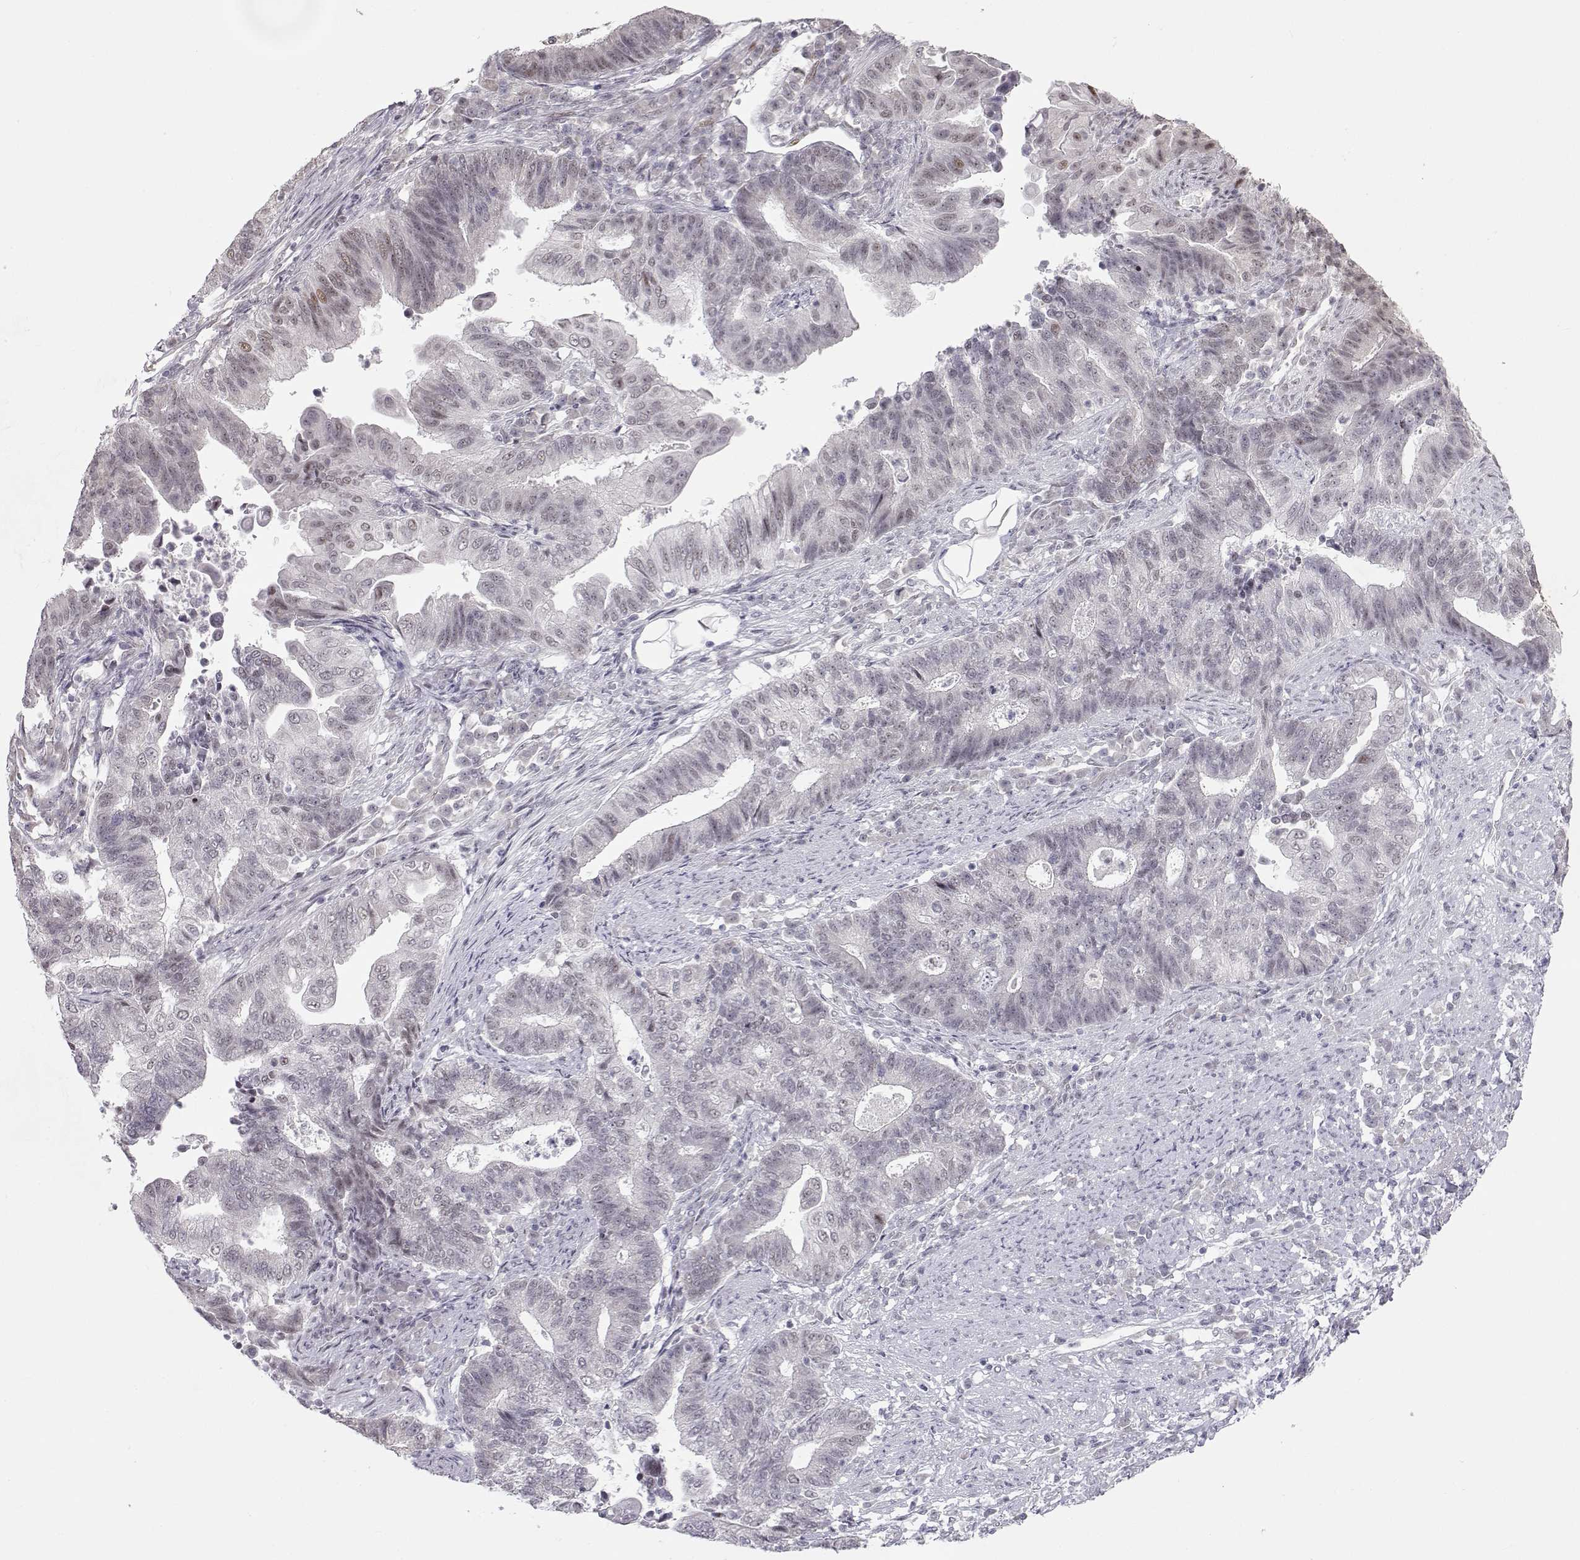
{"staining": {"intensity": "weak", "quantity": "<25%", "location": "nuclear"}, "tissue": "endometrial cancer", "cell_type": "Tumor cells", "image_type": "cancer", "snomed": [{"axis": "morphology", "description": "Adenocarcinoma, NOS"}, {"axis": "topography", "description": "Uterus"}, {"axis": "topography", "description": "Endometrium"}], "caption": "Tumor cells show no significant positivity in endometrial adenocarcinoma.", "gene": "SIX6", "patient": {"sex": "female", "age": 54}}